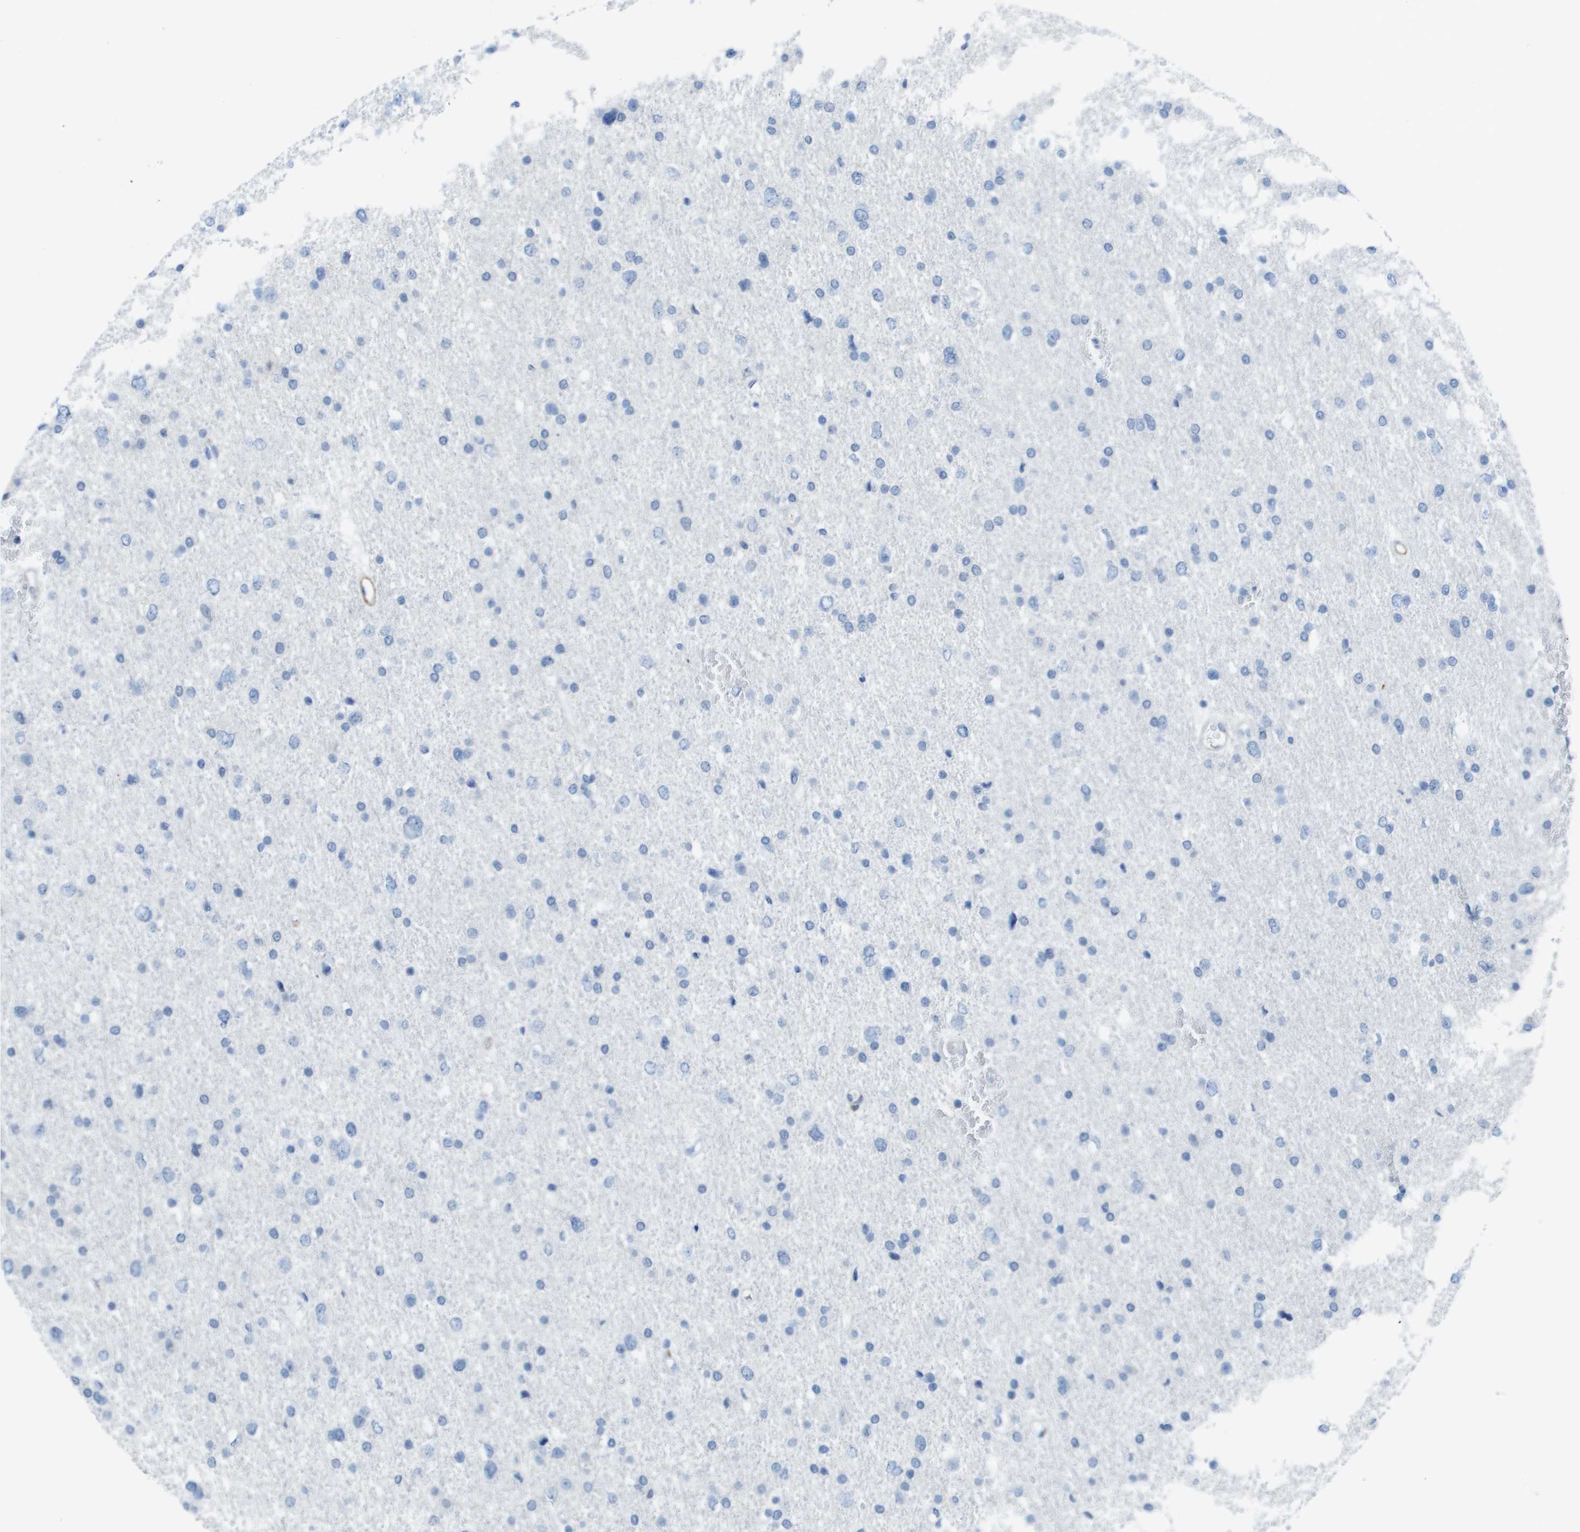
{"staining": {"intensity": "negative", "quantity": "none", "location": "none"}, "tissue": "glioma", "cell_type": "Tumor cells", "image_type": "cancer", "snomed": [{"axis": "morphology", "description": "Glioma, malignant, Low grade"}, {"axis": "topography", "description": "Brain"}], "caption": "This is an IHC image of human glioma. There is no expression in tumor cells.", "gene": "ZBTB43", "patient": {"sex": "female", "age": 37}}